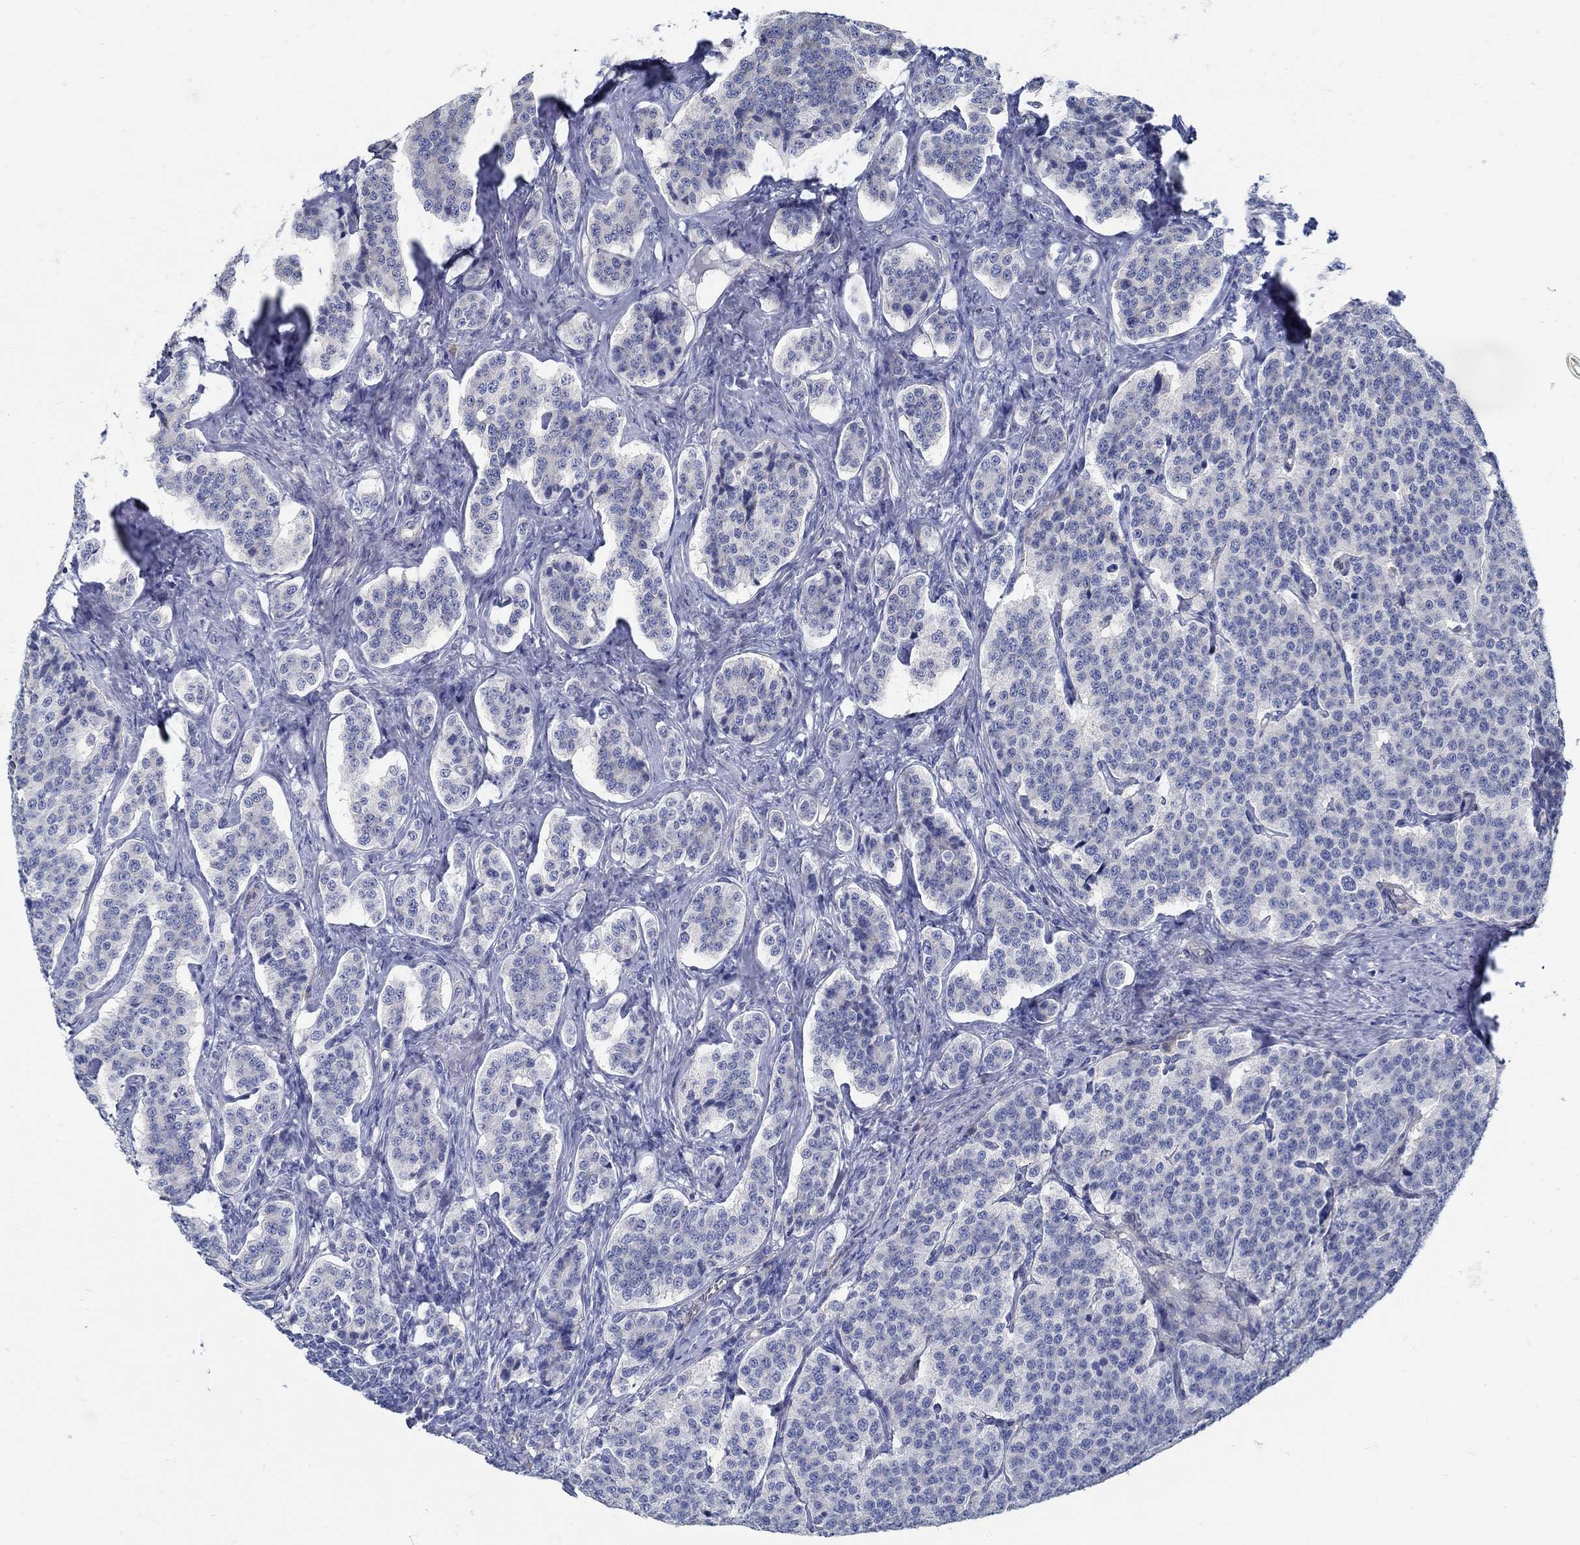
{"staining": {"intensity": "negative", "quantity": "none", "location": "none"}, "tissue": "carcinoid", "cell_type": "Tumor cells", "image_type": "cancer", "snomed": [{"axis": "morphology", "description": "Carcinoid, malignant, NOS"}, {"axis": "topography", "description": "Small intestine"}], "caption": "Tumor cells show no significant protein staining in carcinoid. (Stains: DAB immunohistochemistry (IHC) with hematoxylin counter stain, Microscopy: brightfield microscopy at high magnification).", "gene": "C15orf39", "patient": {"sex": "female", "age": 58}}